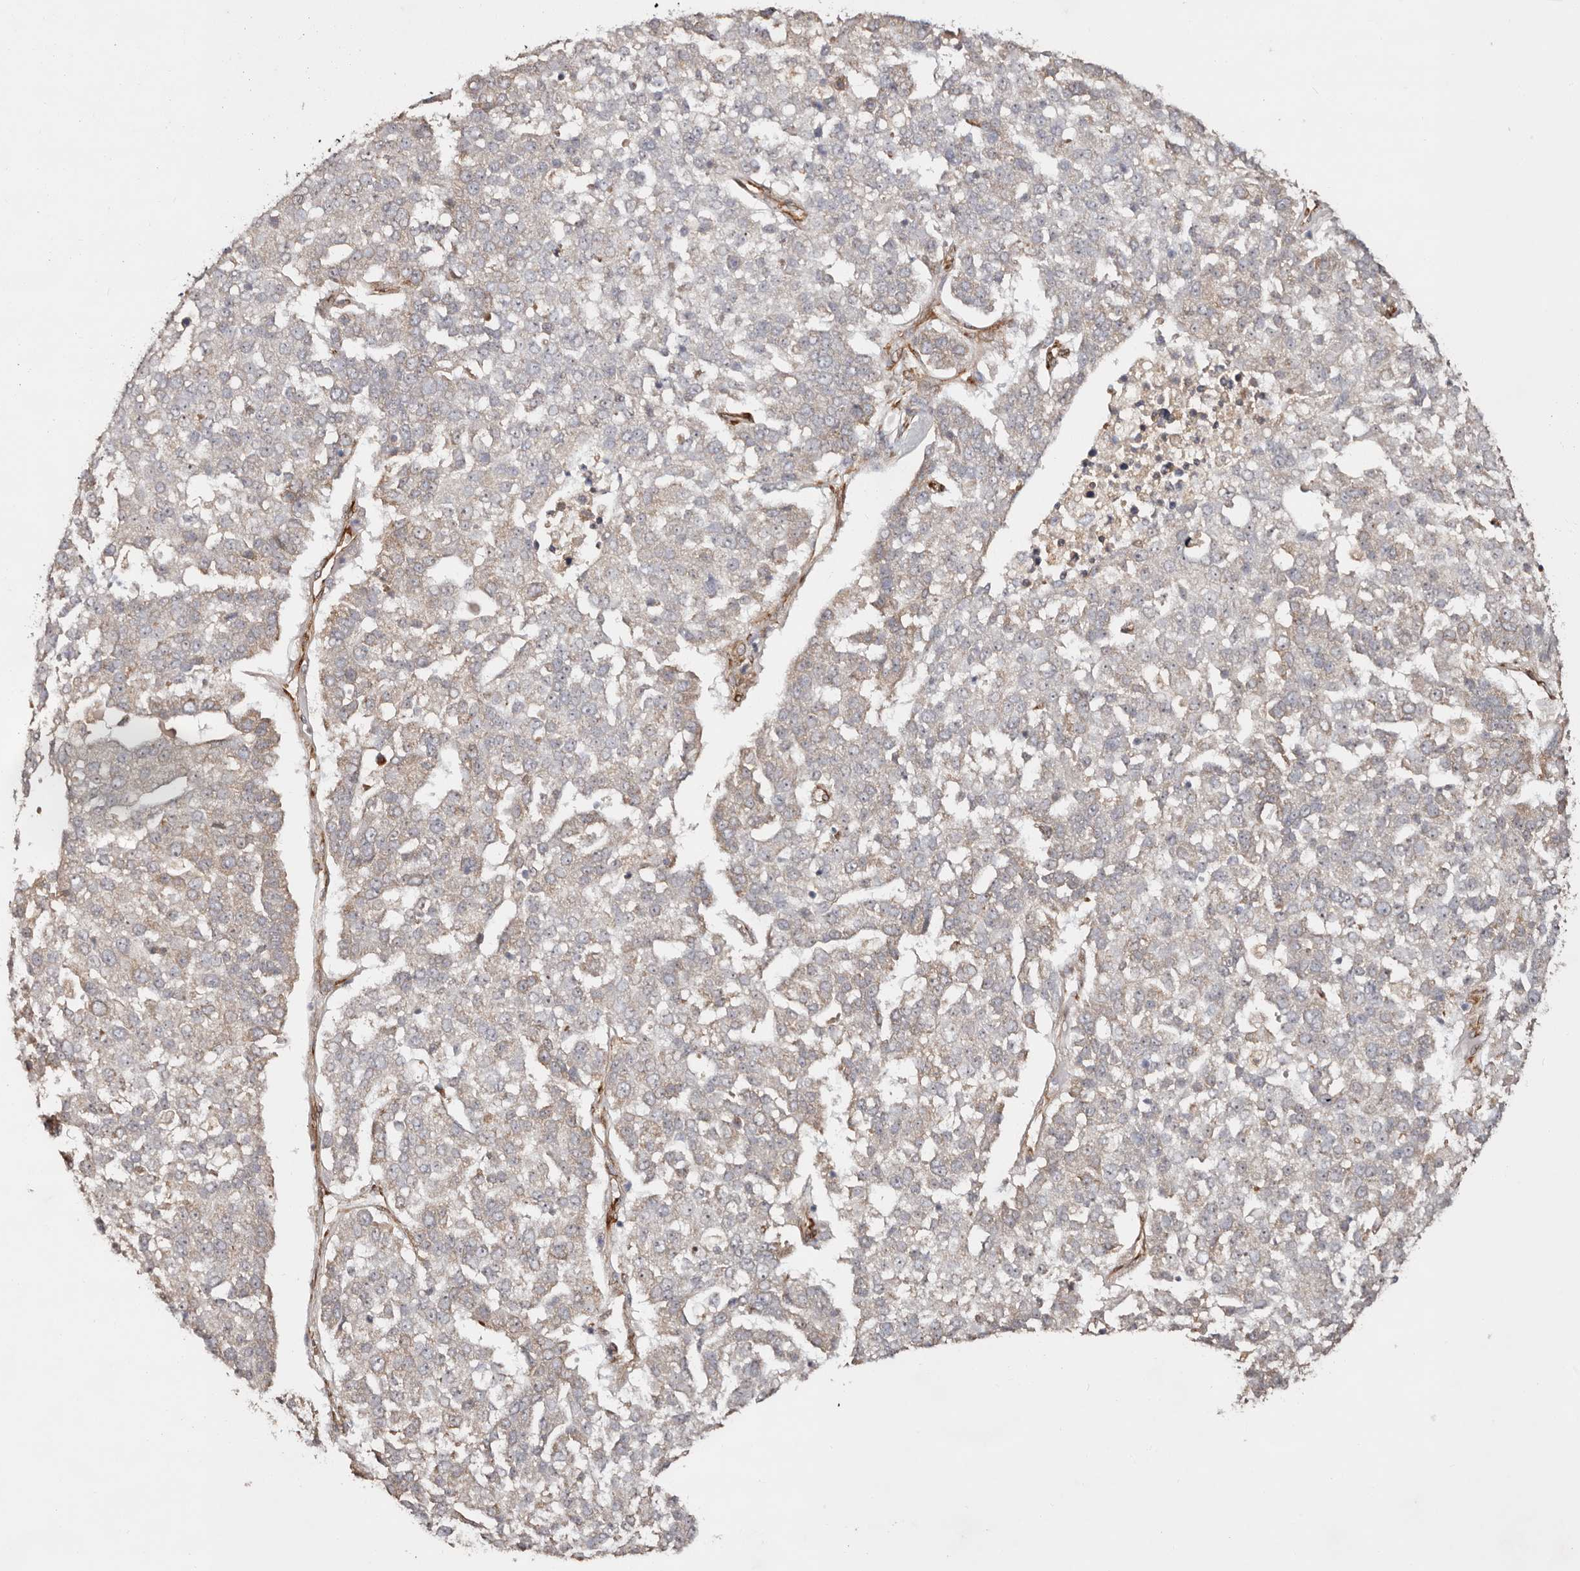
{"staining": {"intensity": "weak", "quantity": "<25%", "location": "cytoplasmic/membranous"}, "tissue": "pancreatic cancer", "cell_type": "Tumor cells", "image_type": "cancer", "snomed": [{"axis": "morphology", "description": "Adenocarcinoma, NOS"}, {"axis": "topography", "description": "Pancreas"}], "caption": "Protein analysis of pancreatic cancer (adenocarcinoma) displays no significant expression in tumor cells. (Stains: DAB (3,3'-diaminobenzidine) immunohistochemistry with hematoxylin counter stain, Microscopy: brightfield microscopy at high magnification).", "gene": "SERPINH1", "patient": {"sex": "female", "age": 61}}